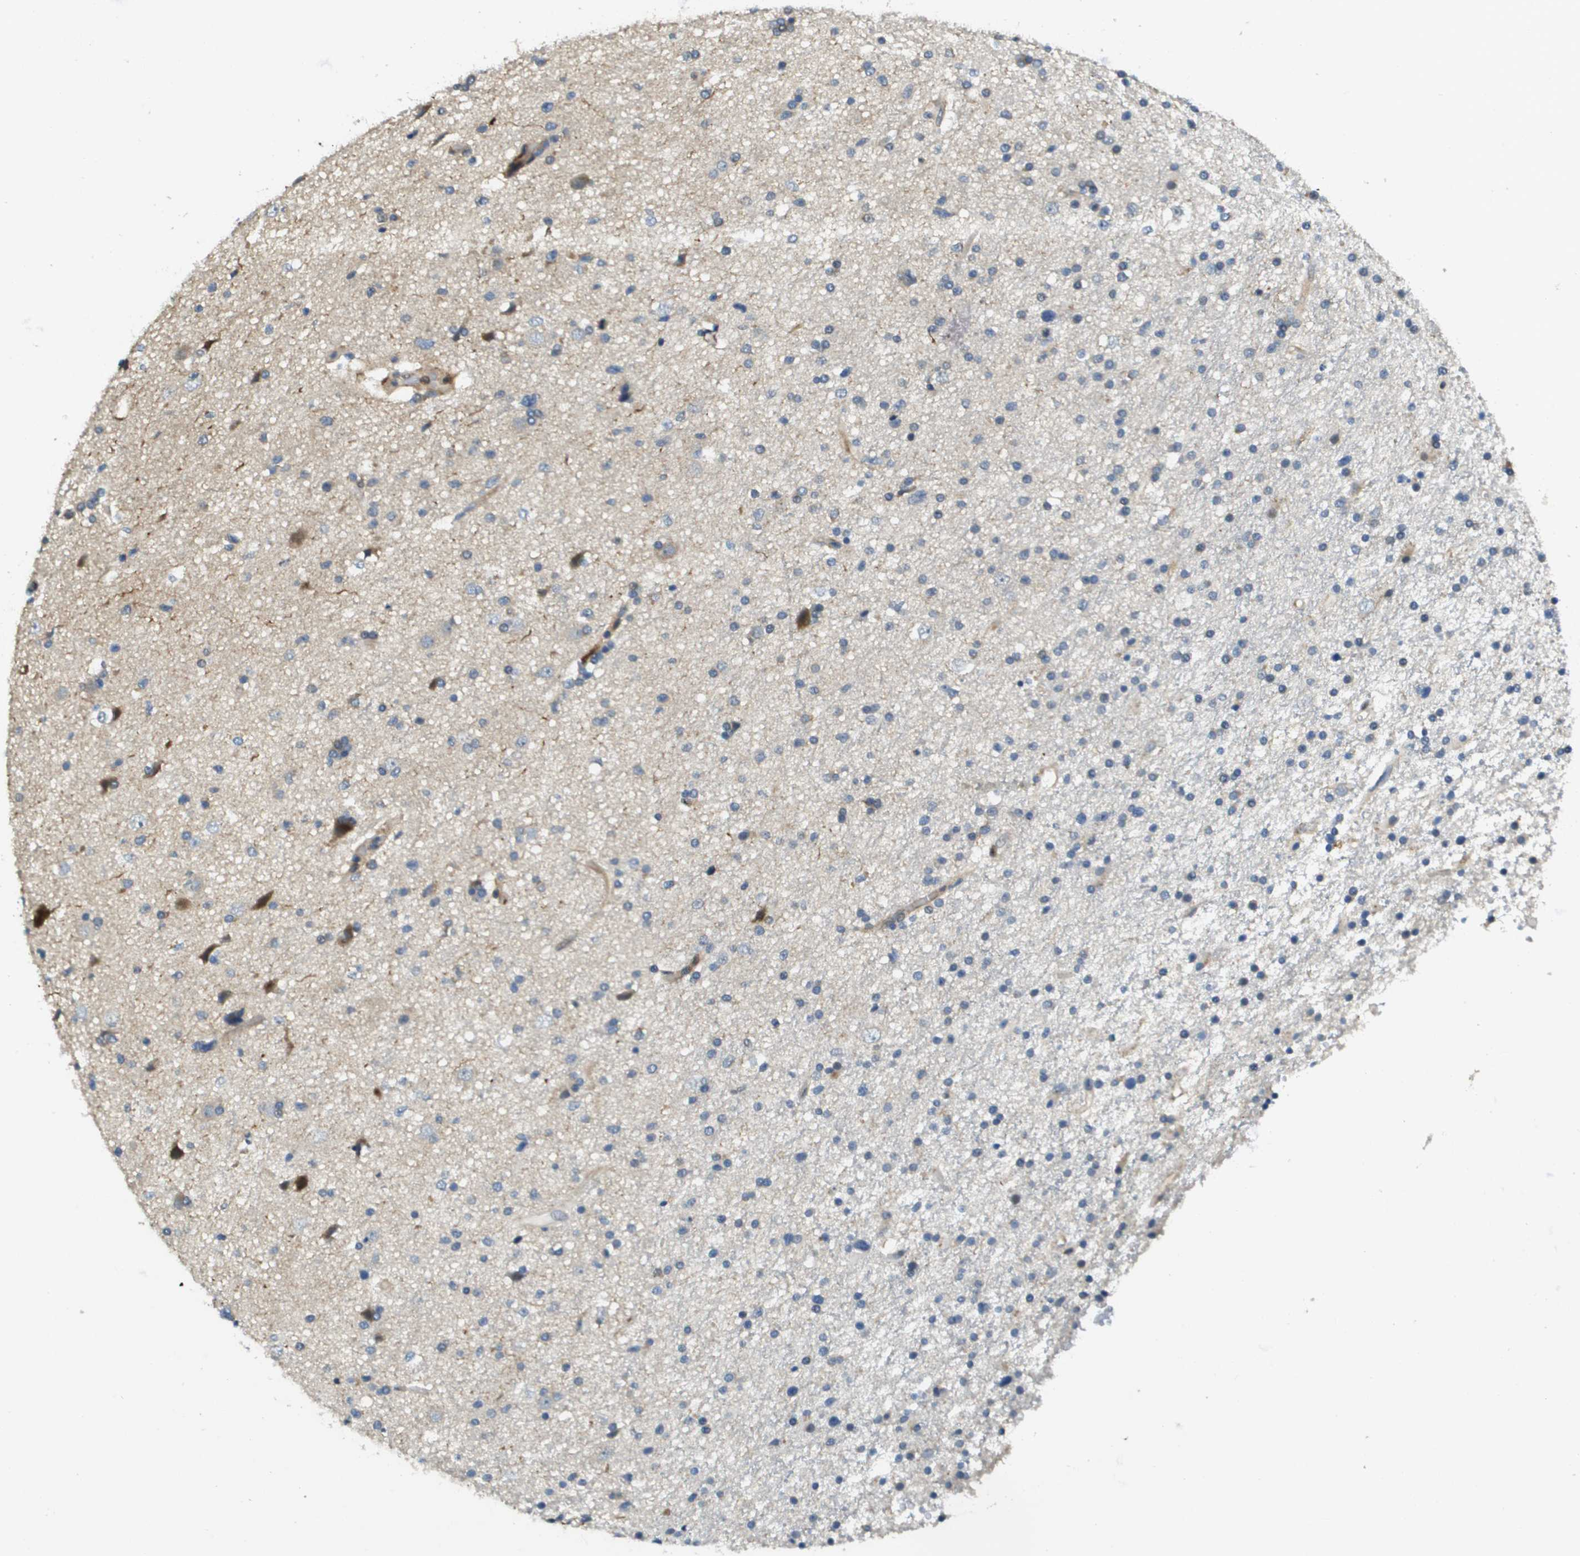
{"staining": {"intensity": "weak", "quantity": "<25%", "location": "cytoplasmic/membranous"}, "tissue": "glioma", "cell_type": "Tumor cells", "image_type": "cancer", "snomed": [{"axis": "morphology", "description": "Glioma, malignant, High grade"}, {"axis": "topography", "description": "Brain"}], "caption": "Immunohistochemistry (IHC) of high-grade glioma (malignant) reveals no positivity in tumor cells. The staining is performed using DAB brown chromogen with nuclei counter-stained in using hematoxylin.", "gene": "SCN4B", "patient": {"sex": "male", "age": 33}}